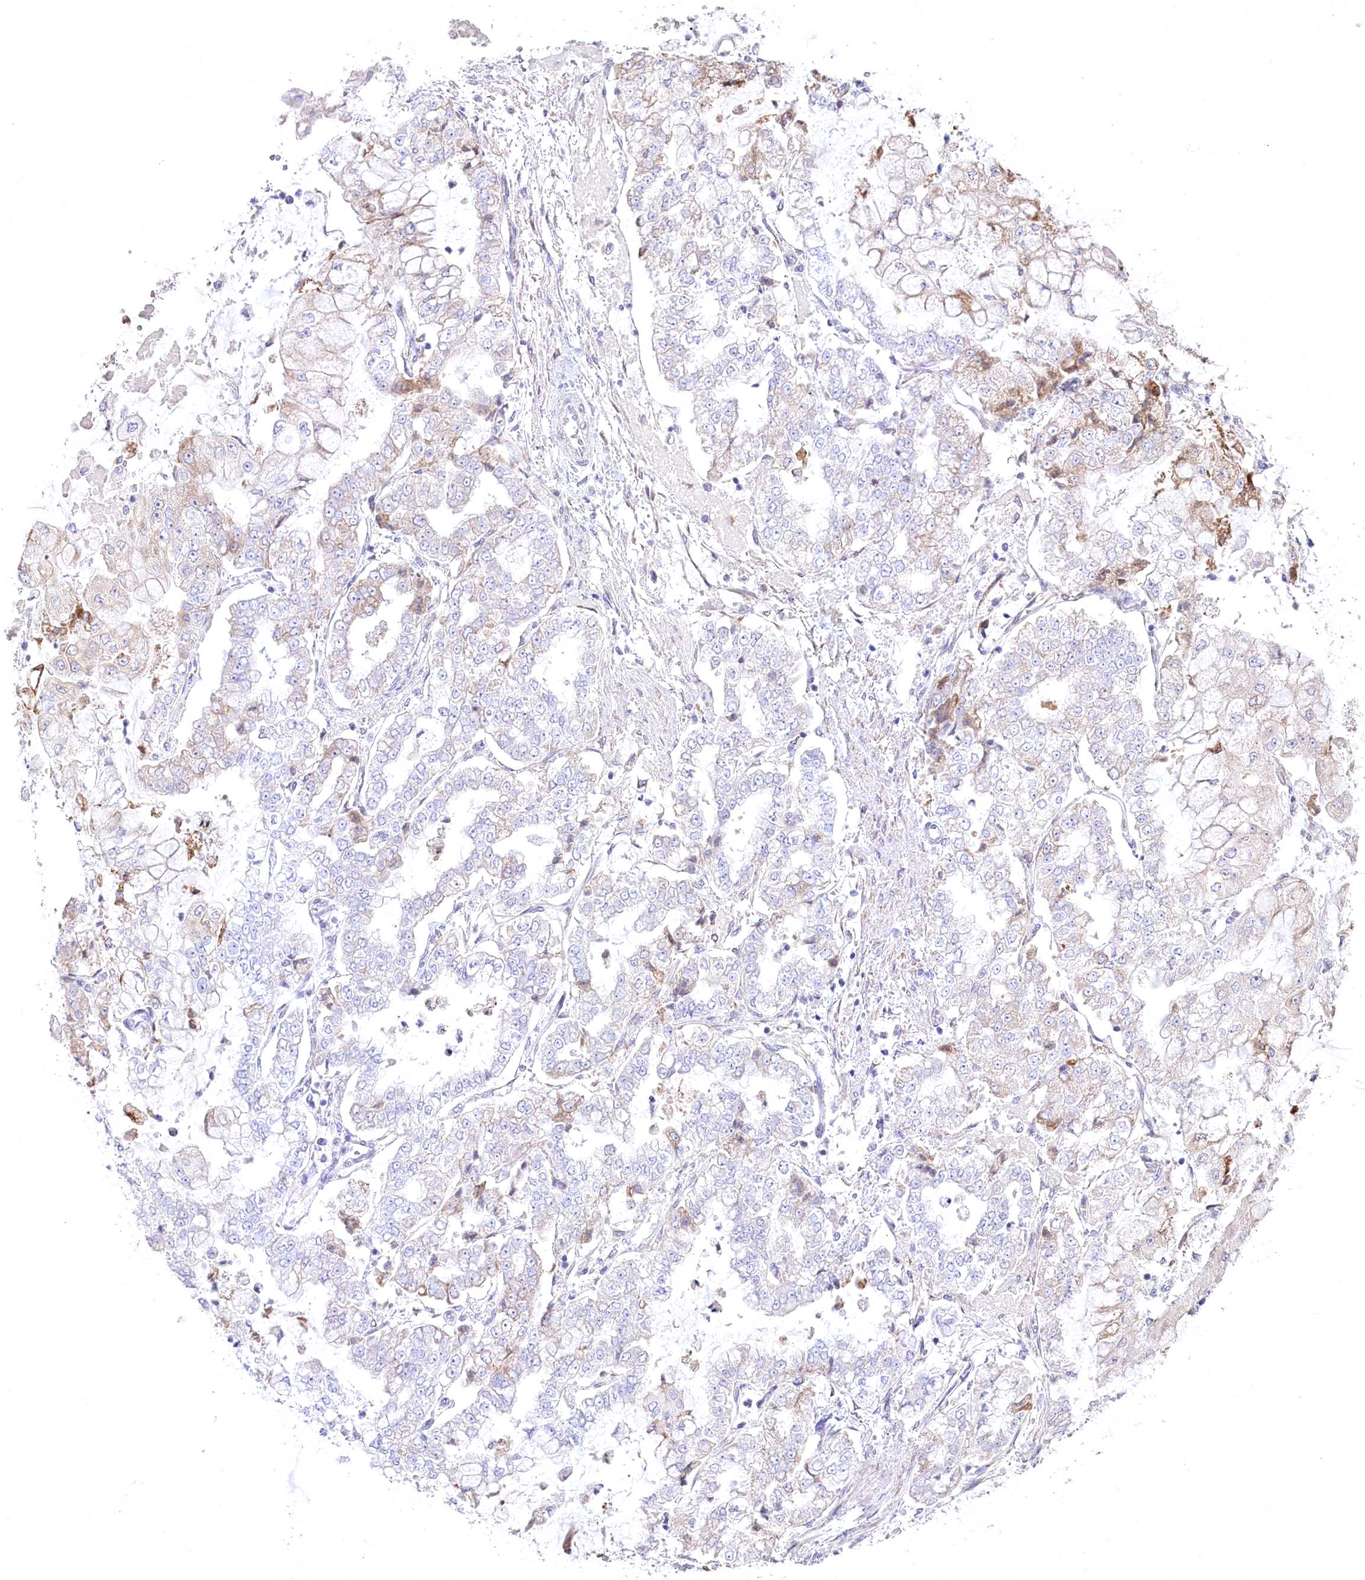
{"staining": {"intensity": "negative", "quantity": "none", "location": "none"}, "tissue": "stomach cancer", "cell_type": "Tumor cells", "image_type": "cancer", "snomed": [{"axis": "morphology", "description": "Adenocarcinoma, NOS"}, {"axis": "topography", "description": "Stomach"}], "caption": "Stomach cancer was stained to show a protein in brown. There is no significant staining in tumor cells. Nuclei are stained in blue.", "gene": "STT3B", "patient": {"sex": "male", "age": 76}}